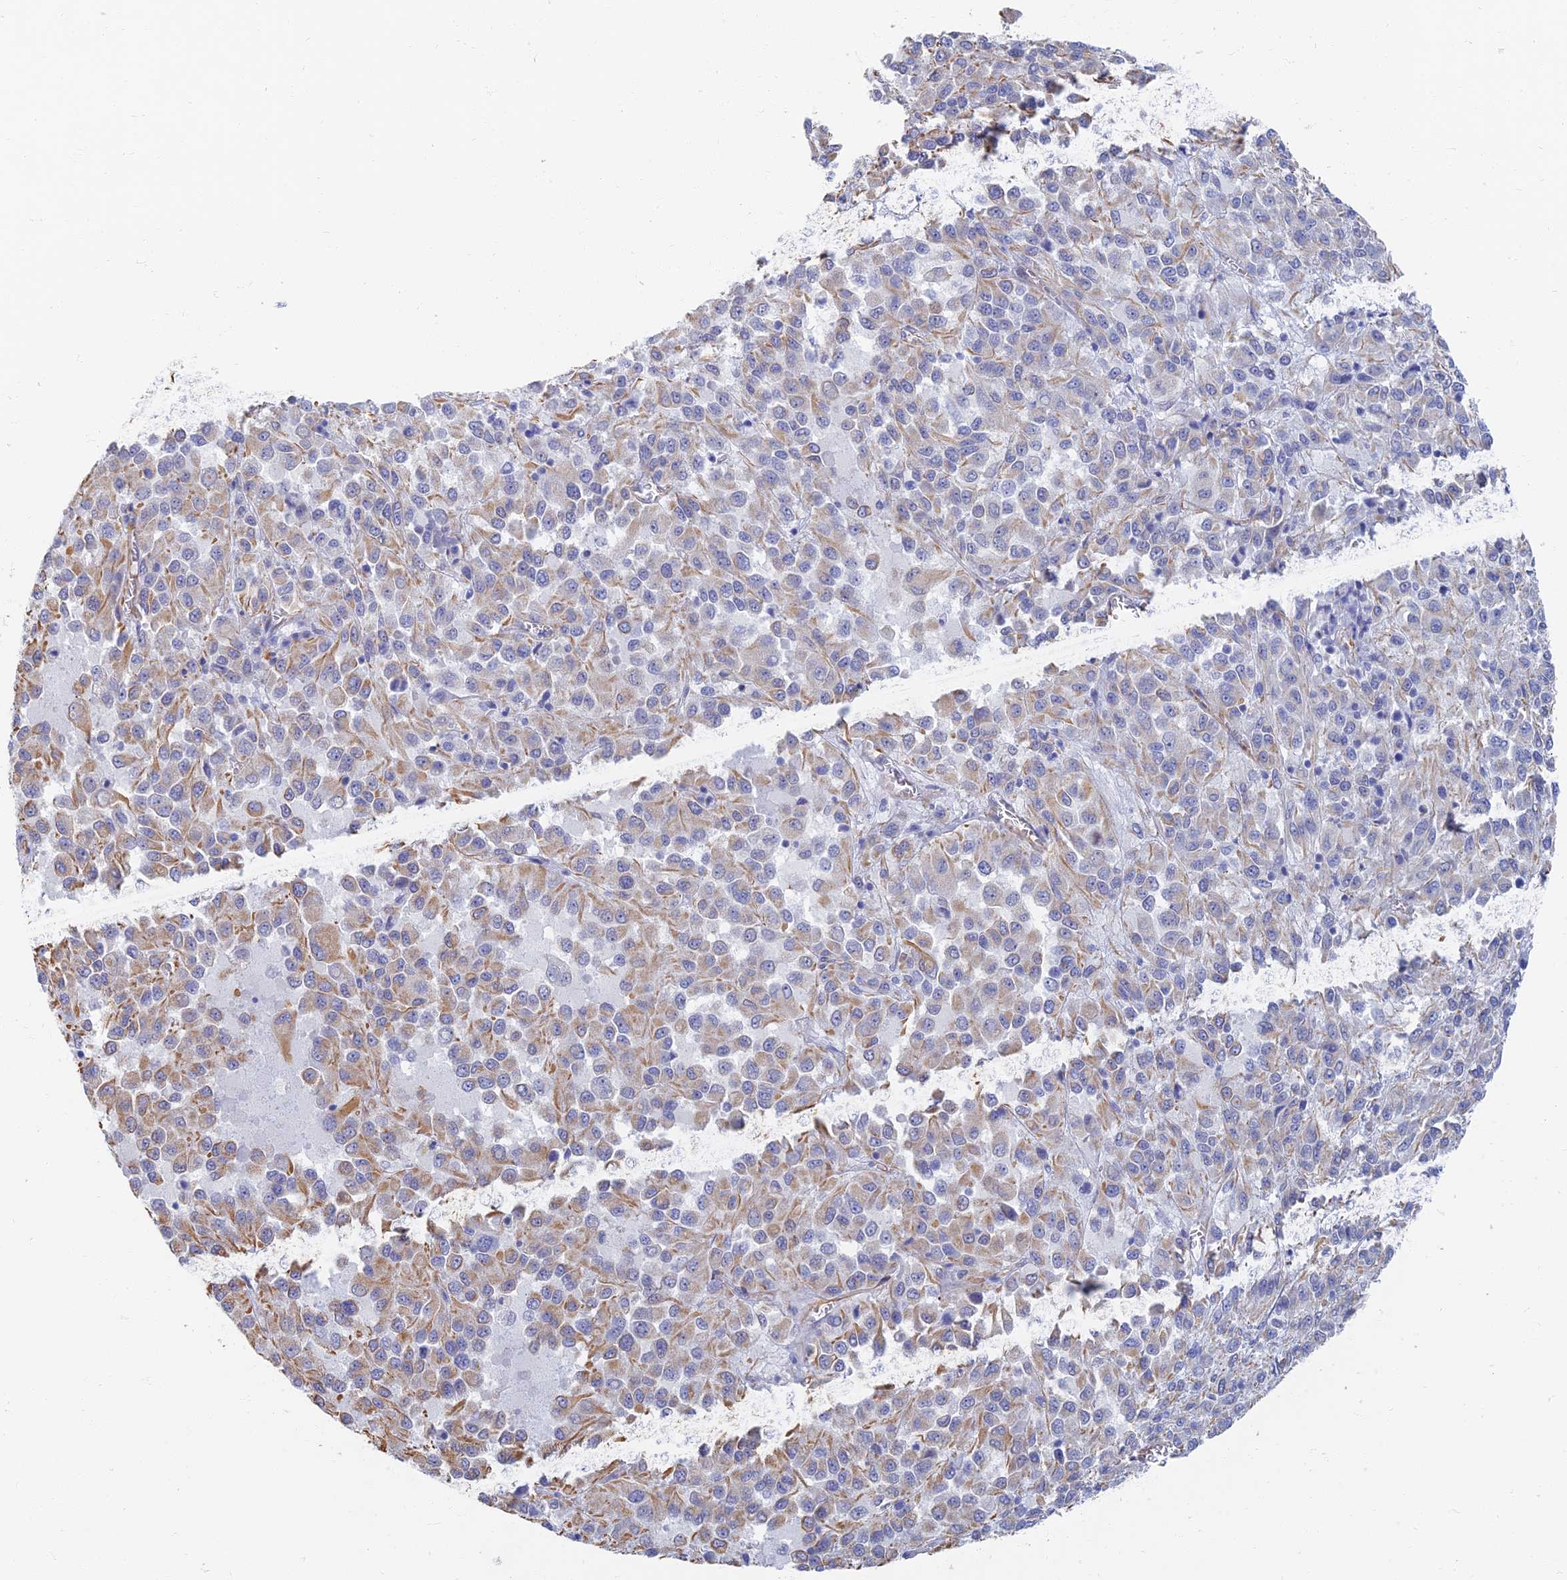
{"staining": {"intensity": "weak", "quantity": "<25%", "location": "cytoplasmic/membranous"}, "tissue": "melanoma", "cell_type": "Tumor cells", "image_type": "cancer", "snomed": [{"axis": "morphology", "description": "Malignant melanoma, Metastatic site"}, {"axis": "topography", "description": "Lung"}], "caption": "This is a histopathology image of IHC staining of melanoma, which shows no expression in tumor cells. (Stains: DAB immunohistochemistry (IHC) with hematoxylin counter stain, Microscopy: brightfield microscopy at high magnification).", "gene": "RMC1", "patient": {"sex": "male", "age": 64}}